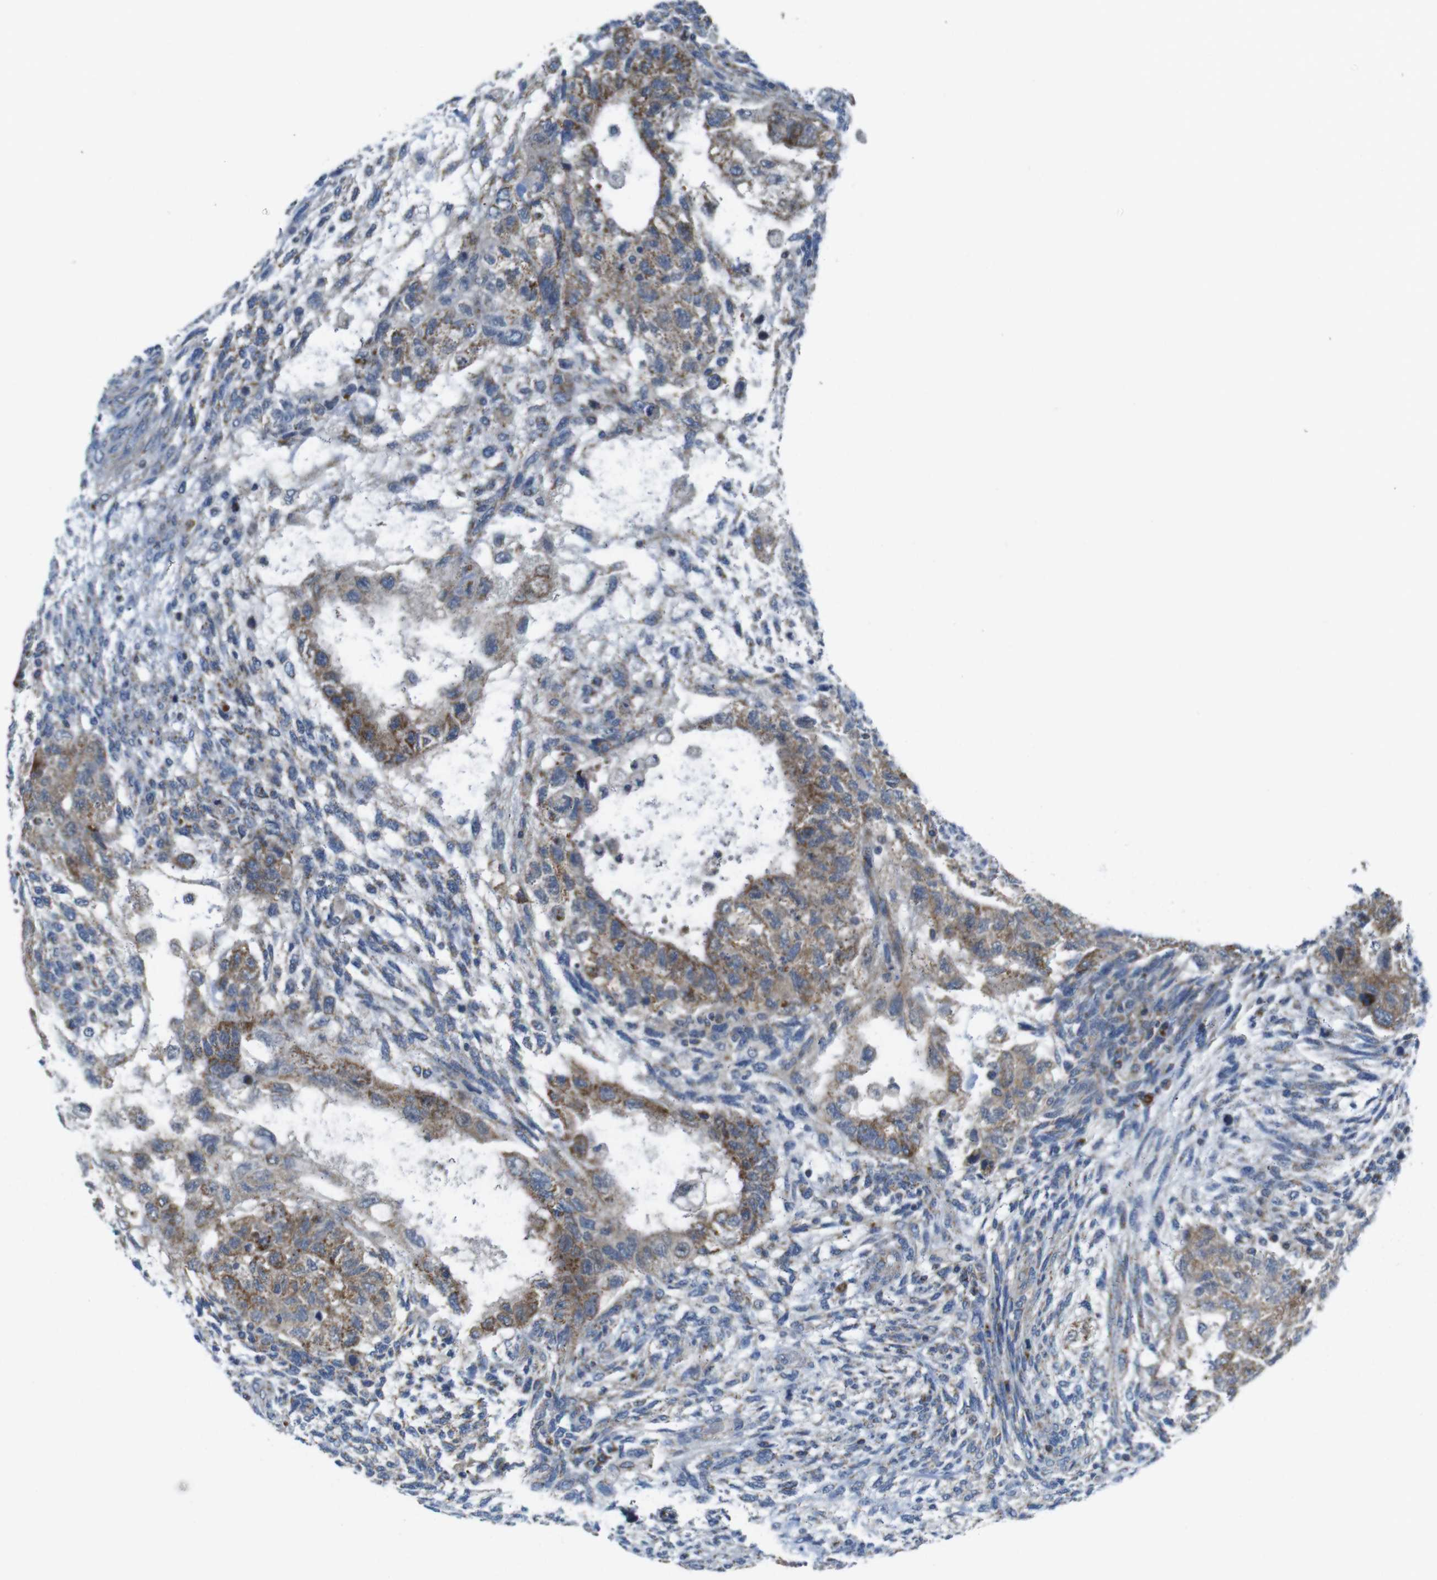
{"staining": {"intensity": "moderate", "quantity": ">75%", "location": "cytoplasmic/membranous"}, "tissue": "testis cancer", "cell_type": "Tumor cells", "image_type": "cancer", "snomed": [{"axis": "morphology", "description": "Normal tissue, NOS"}, {"axis": "morphology", "description": "Carcinoma, Embryonal, NOS"}, {"axis": "topography", "description": "Testis"}], "caption": "There is medium levels of moderate cytoplasmic/membranous positivity in tumor cells of testis cancer (embryonal carcinoma), as demonstrated by immunohistochemical staining (brown color).", "gene": "MARCHF1", "patient": {"sex": "male", "age": 36}}